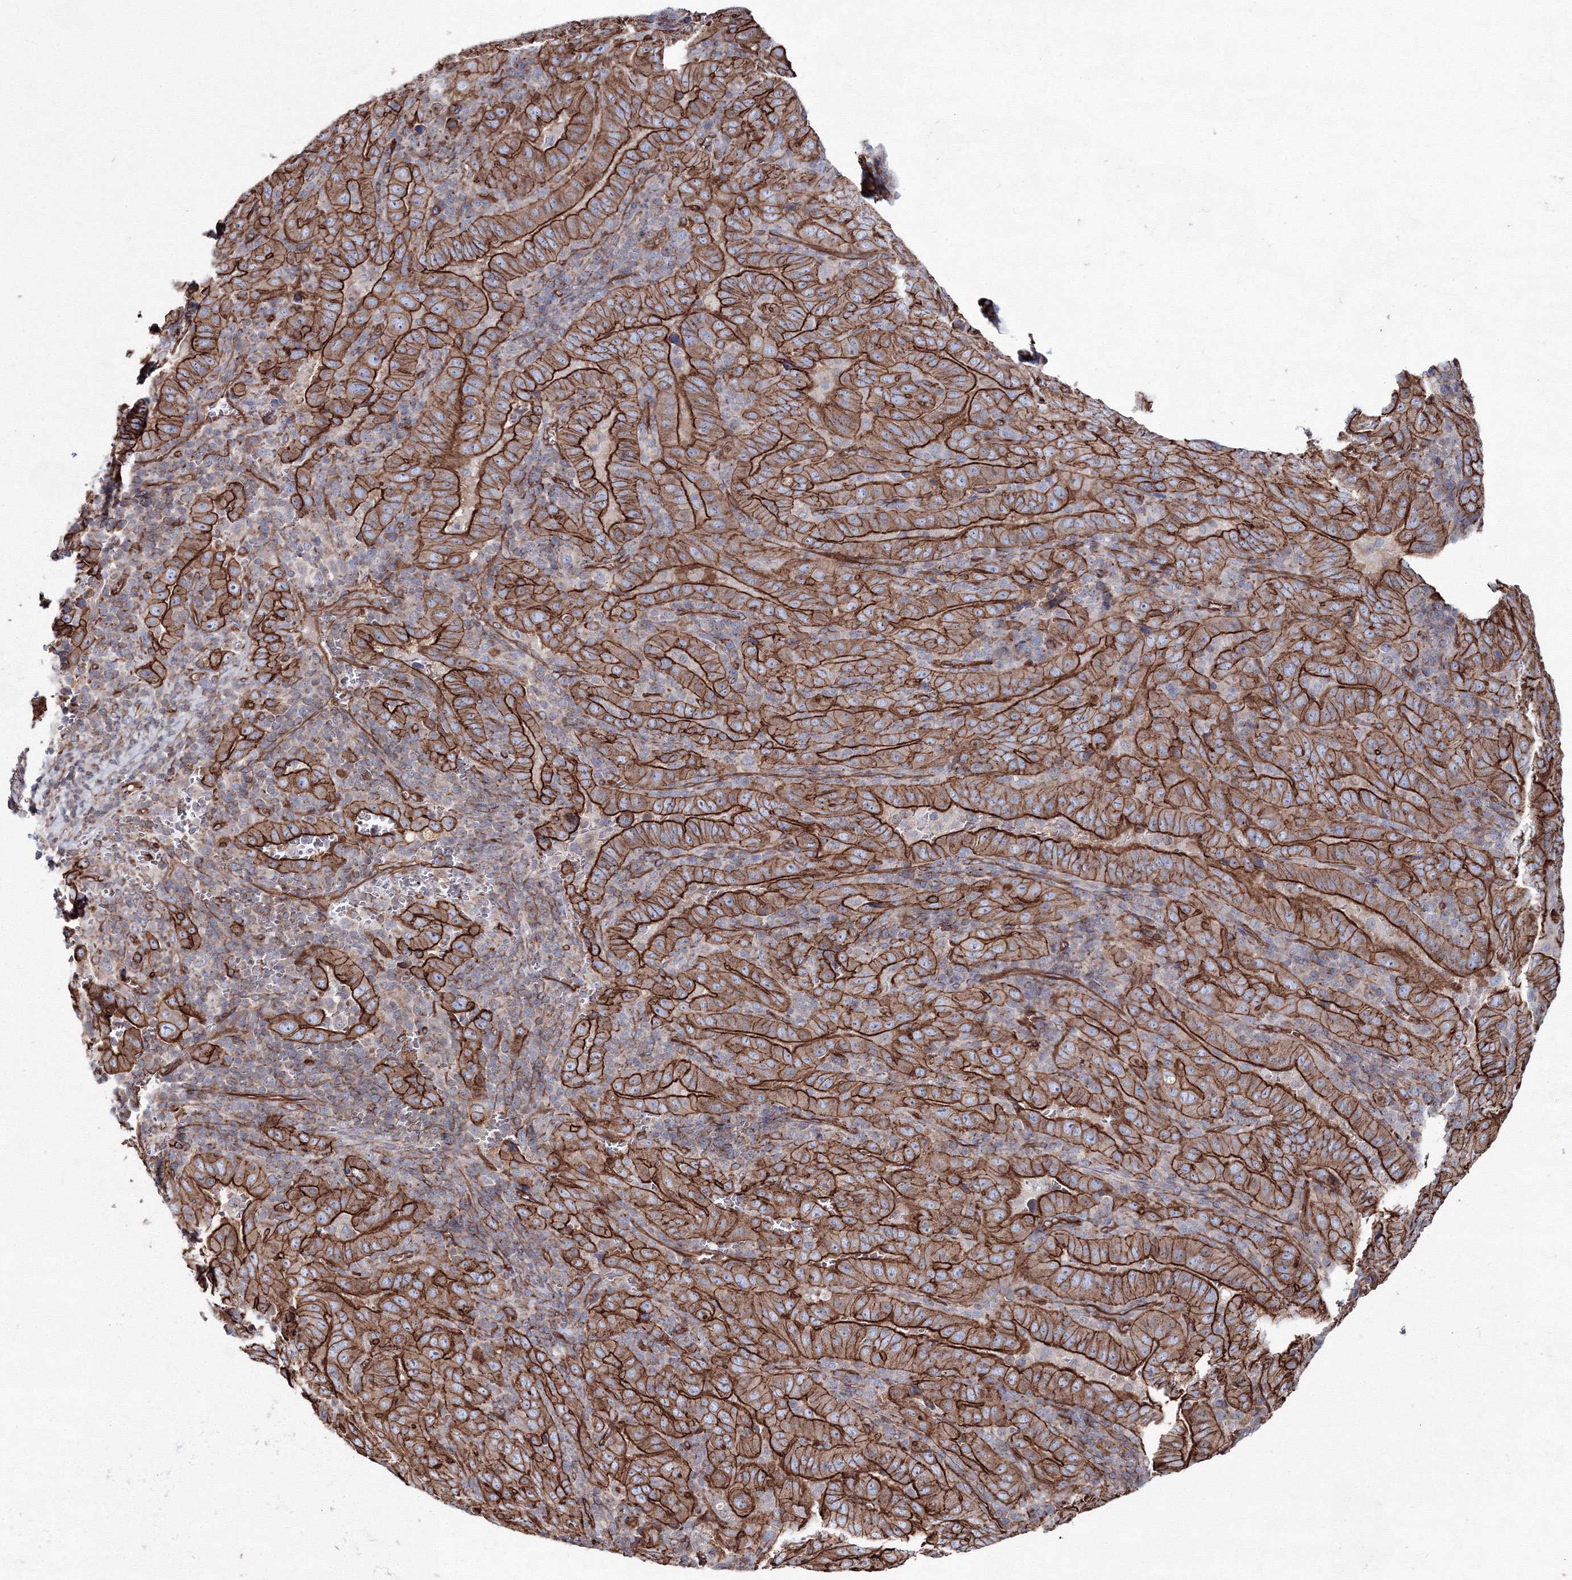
{"staining": {"intensity": "strong", "quantity": ">75%", "location": "cytoplasmic/membranous"}, "tissue": "pancreatic cancer", "cell_type": "Tumor cells", "image_type": "cancer", "snomed": [{"axis": "morphology", "description": "Adenocarcinoma, NOS"}, {"axis": "topography", "description": "Pancreas"}], "caption": "The micrograph shows immunohistochemical staining of pancreatic cancer. There is strong cytoplasmic/membranous staining is seen in approximately >75% of tumor cells.", "gene": "ANKRD37", "patient": {"sex": "male", "age": 63}}